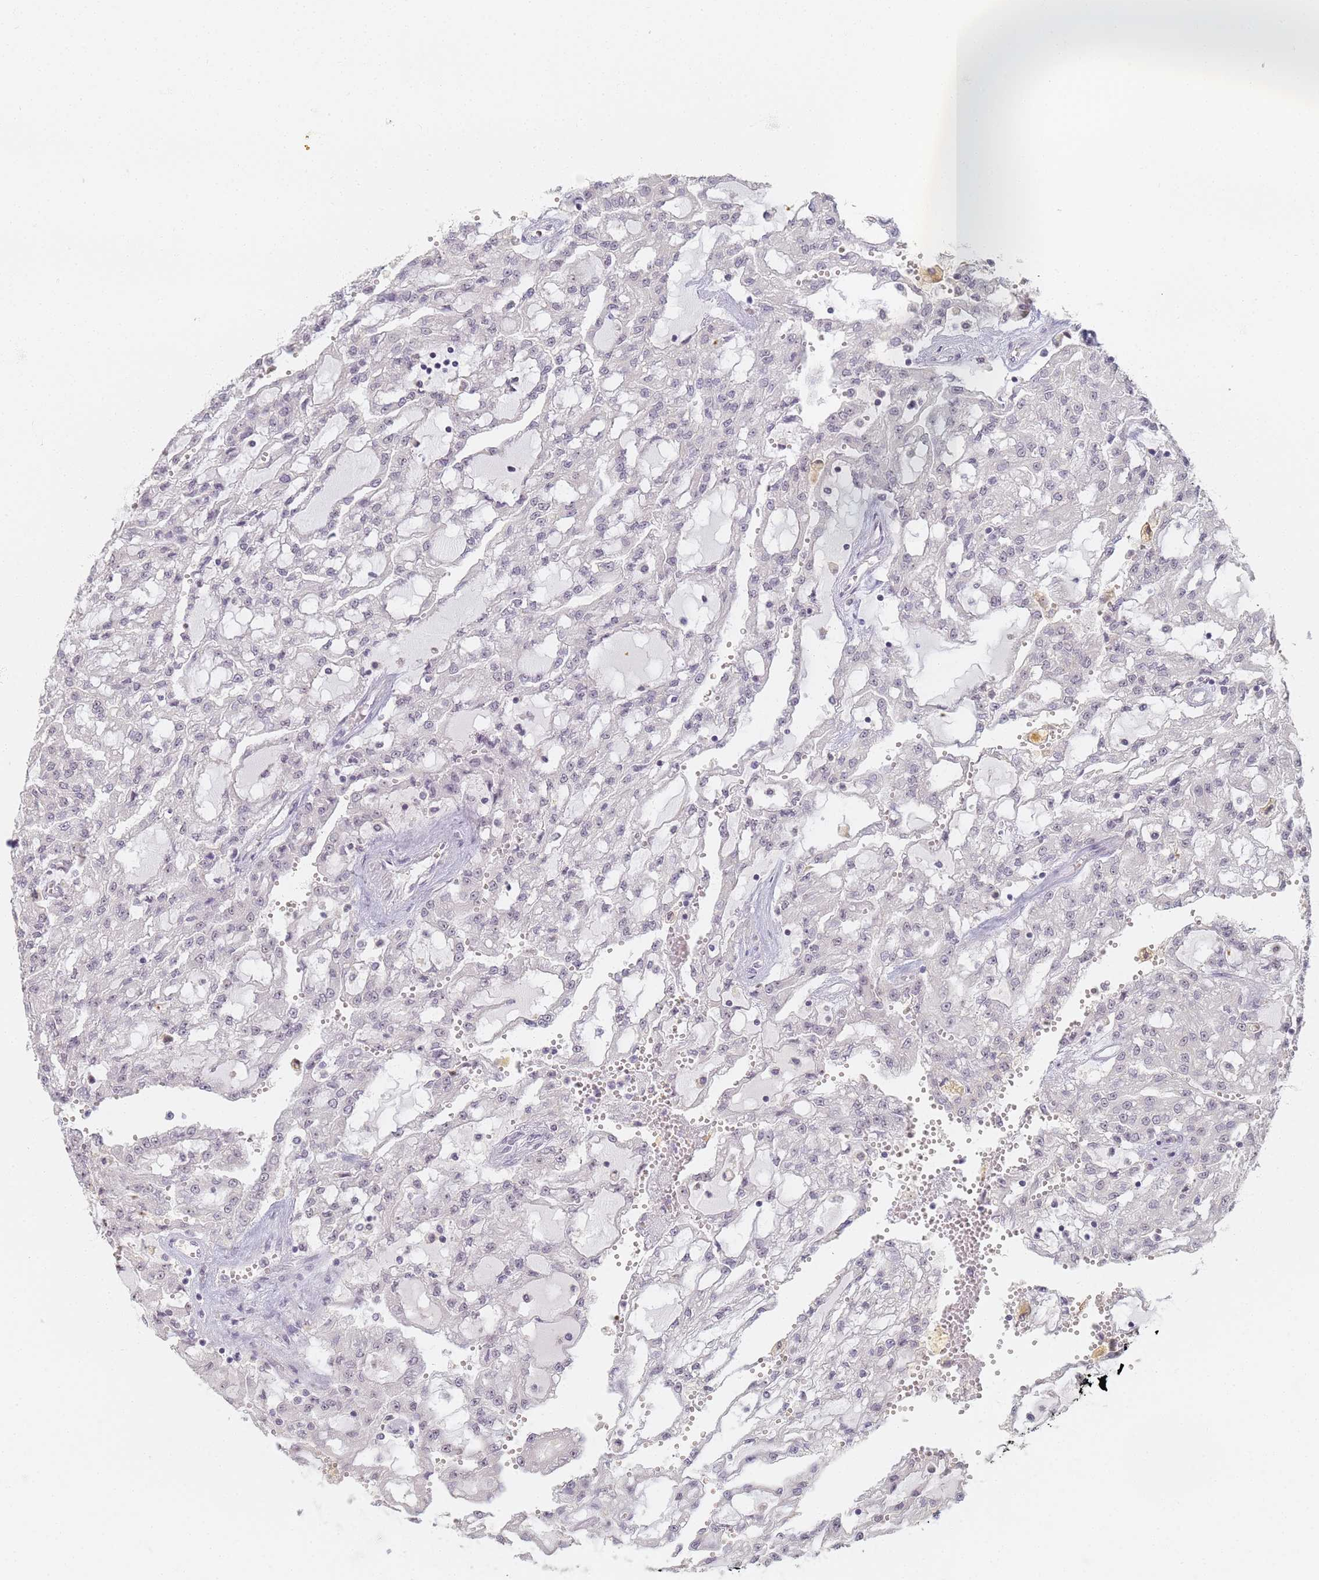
{"staining": {"intensity": "negative", "quantity": "none", "location": "none"}, "tissue": "renal cancer", "cell_type": "Tumor cells", "image_type": "cancer", "snomed": [{"axis": "morphology", "description": "Adenocarcinoma, NOS"}, {"axis": "topography", "description": "Kidney"}], "caption": "Image shows no significant protein expression in tumor cells of renal adenocarcinoma.", "gene": "SLC38A9", "patient": {"sex": "male", "age": 63}}